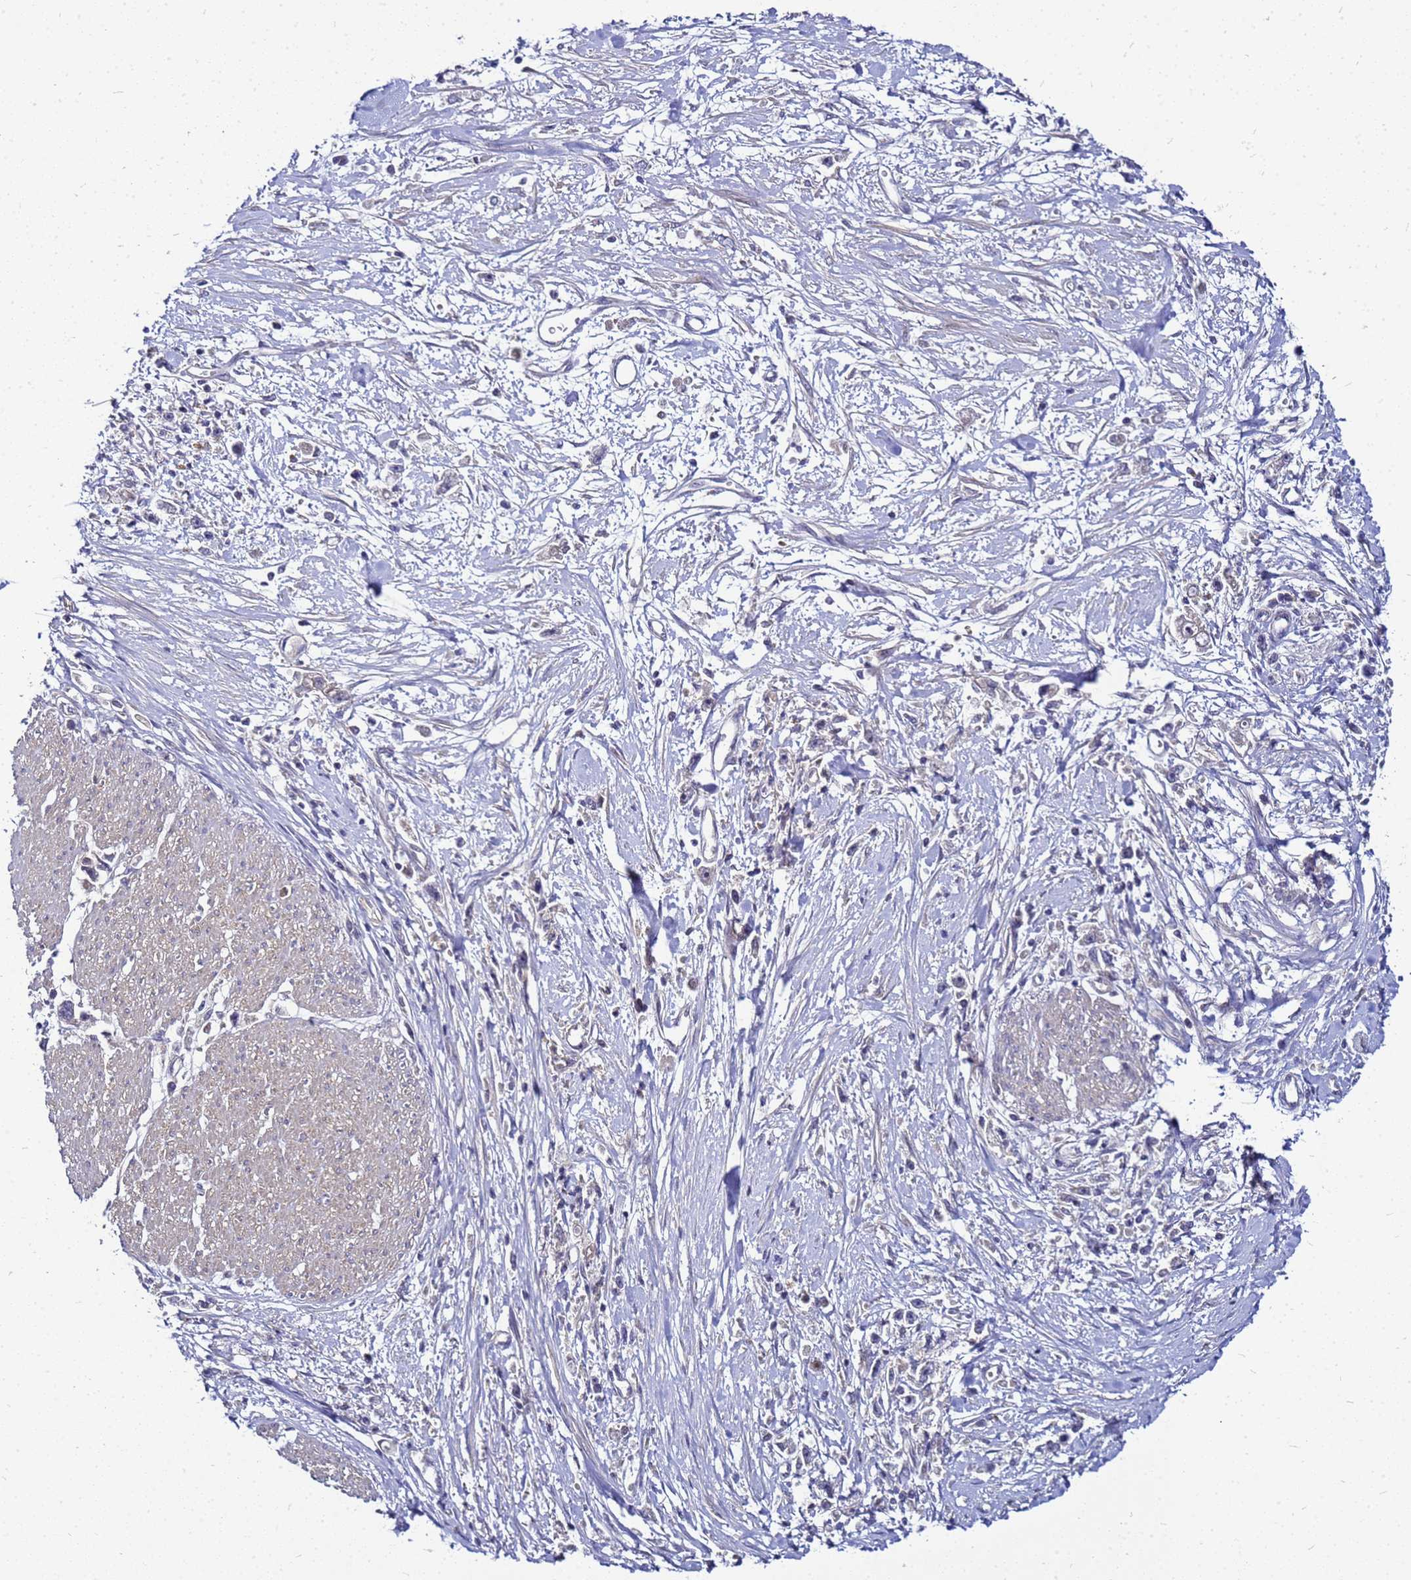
{"staining": {"intensity": "negative", "quantity": "none", "location": "none"}, "tissue": "stomach cancer", "cell_type": "Tumor cells", "image_type": "cancer", "snomed": [{"axis": "morphology", "description": "Adenocarcinoma, NOS"}, {"axis": "topography", "description": "Stomach"}], "caption": "This is a histopathology image of immunohistochemistry staining of stomach cancer, which shows no expression in tumor cells. Brightfield microscopy of IHC stained with DAB (3,3'-diaminobenzidine) (brown) and hematoxylin (blue), captured at high magnification.", "gene": "SAT1", "patient": {"sex": "female", "age": 59}}